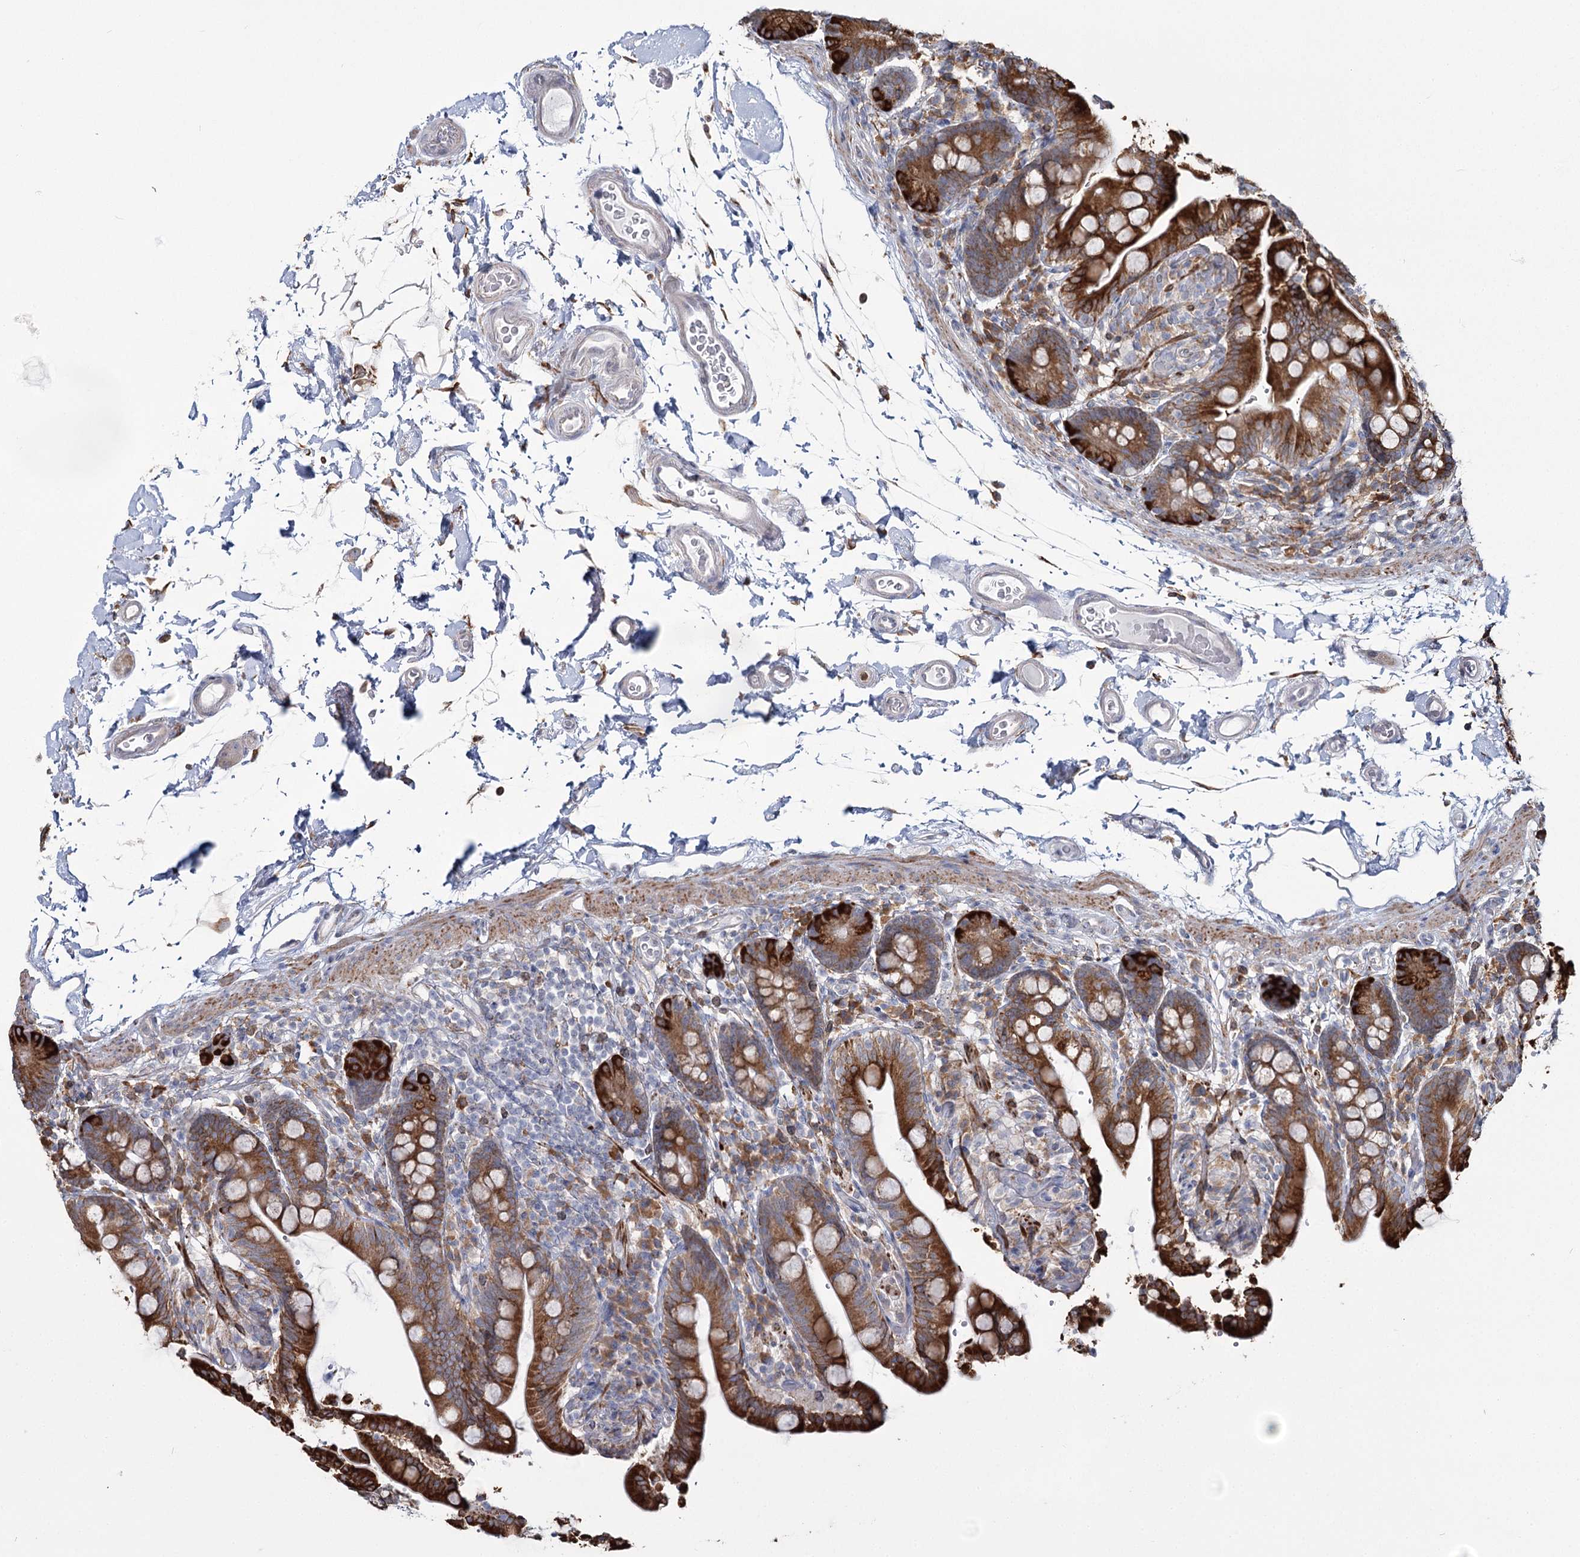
{"staining": {"intensity": "negative", "quantity": "none", "location": "none"}, "tissue": "colon", "cell_type": "Endothelial cells", "image_type": "normal", "snomed": [{"axis": "morphology", "description": "Normal tissue, NOS"}, {"axis": "topography", "description": "Smooth muscle"}, {"axis": "topography", "description": "Colon"}], "caption": "Immunohistochemical staining of unremarkable human colon shows no significant expression in endothelial cells. (DAB immunohistochemistry, high magnification).", "gene": "ZCCHC9", "patient": {"sex": "male", "age": 73}}